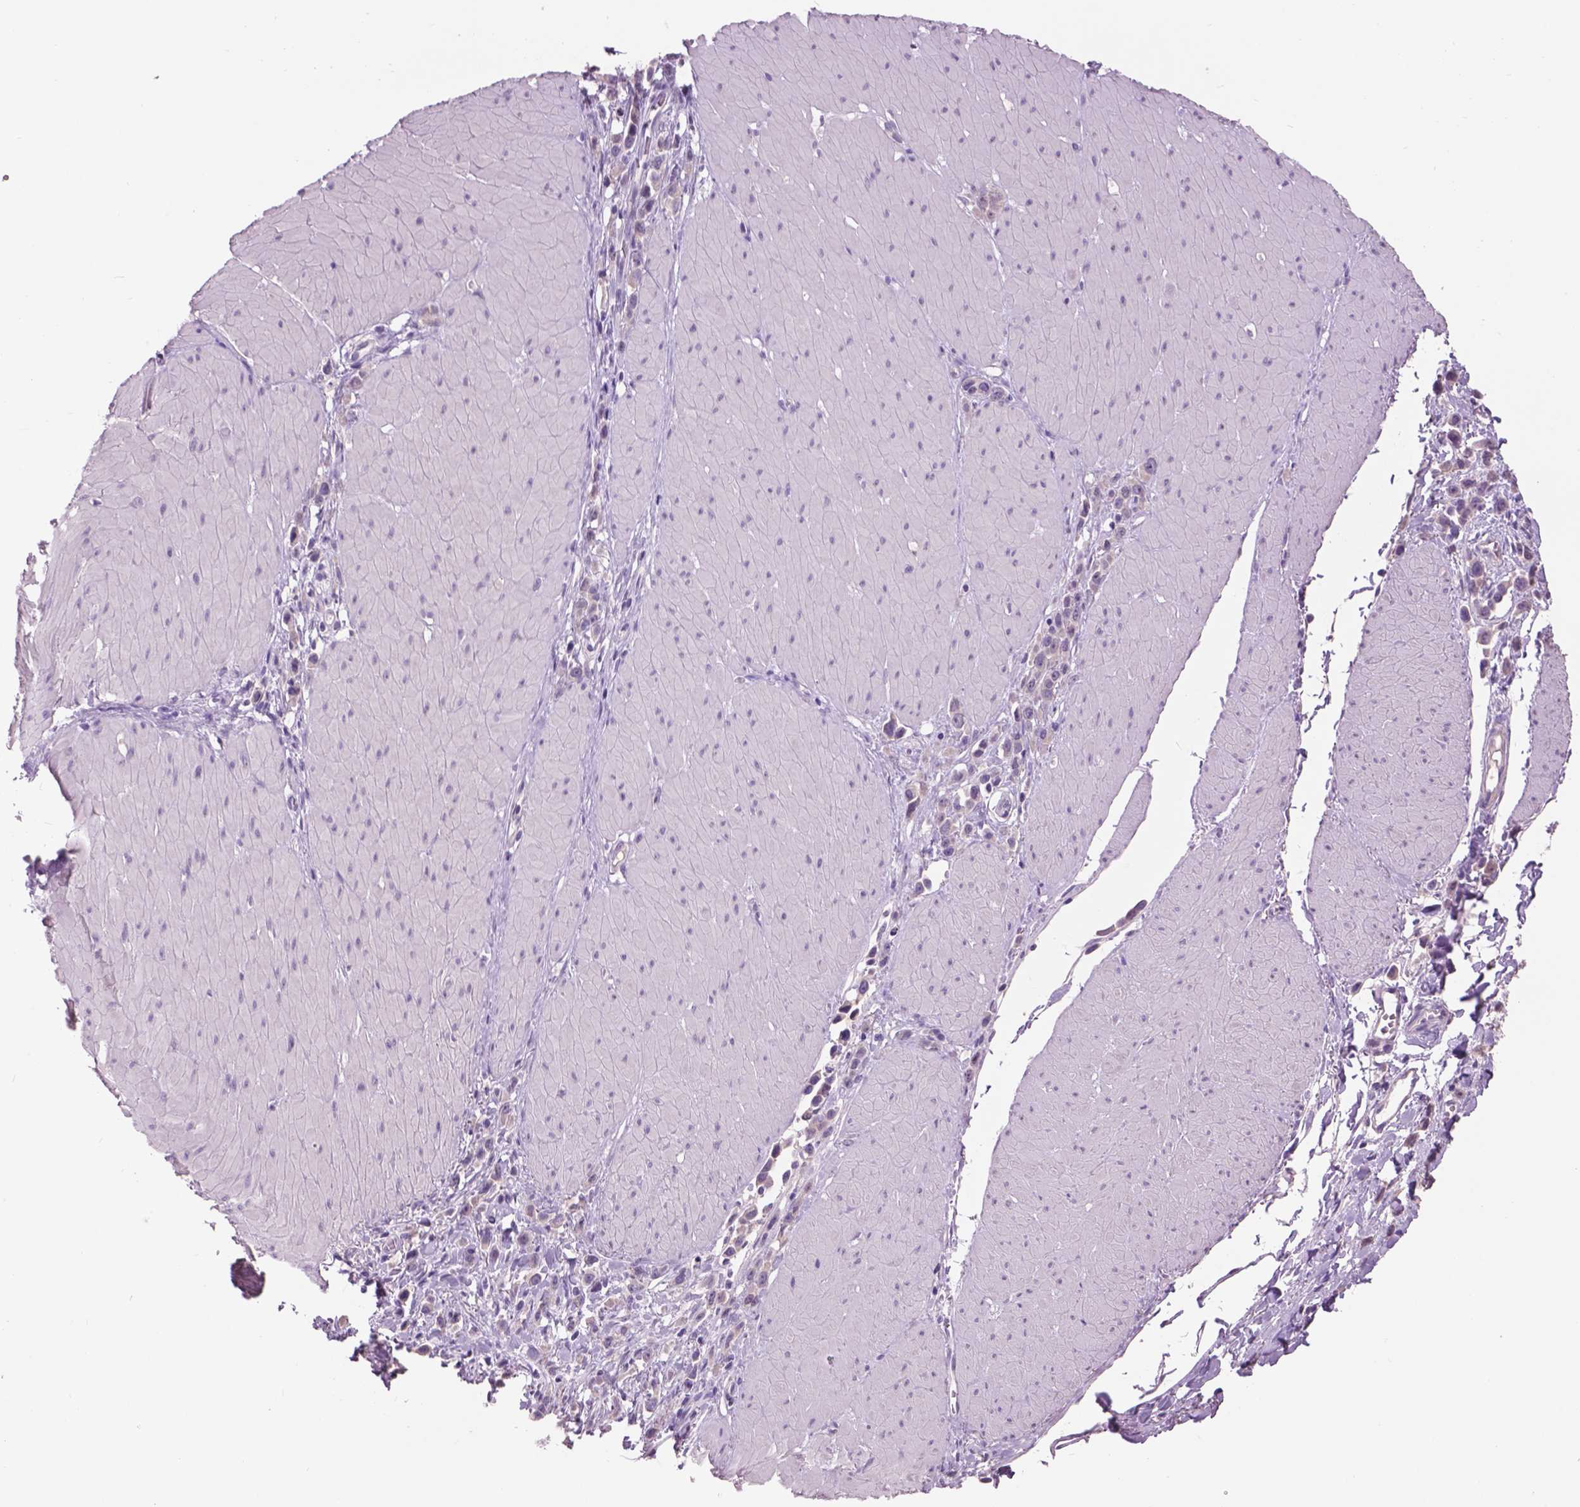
{"staining": {"intensity": "negative", "quantity": "none", "location": "none"}, "tissue": "stomach cancer", "cell_type": "Tumor cells", "image_type": "cancer", "snomed": [{"axis": "morphology", "description": "Adenocarcinoma, NOS"}, {"axis": "topography", "description": "Stomach"}], "caption": "This is an IHC histopathology image of stomach cancer. There is no staining in tumor cells.", "gene": "CRYBA4", "patient": {"sex": "male", "age": 47}}